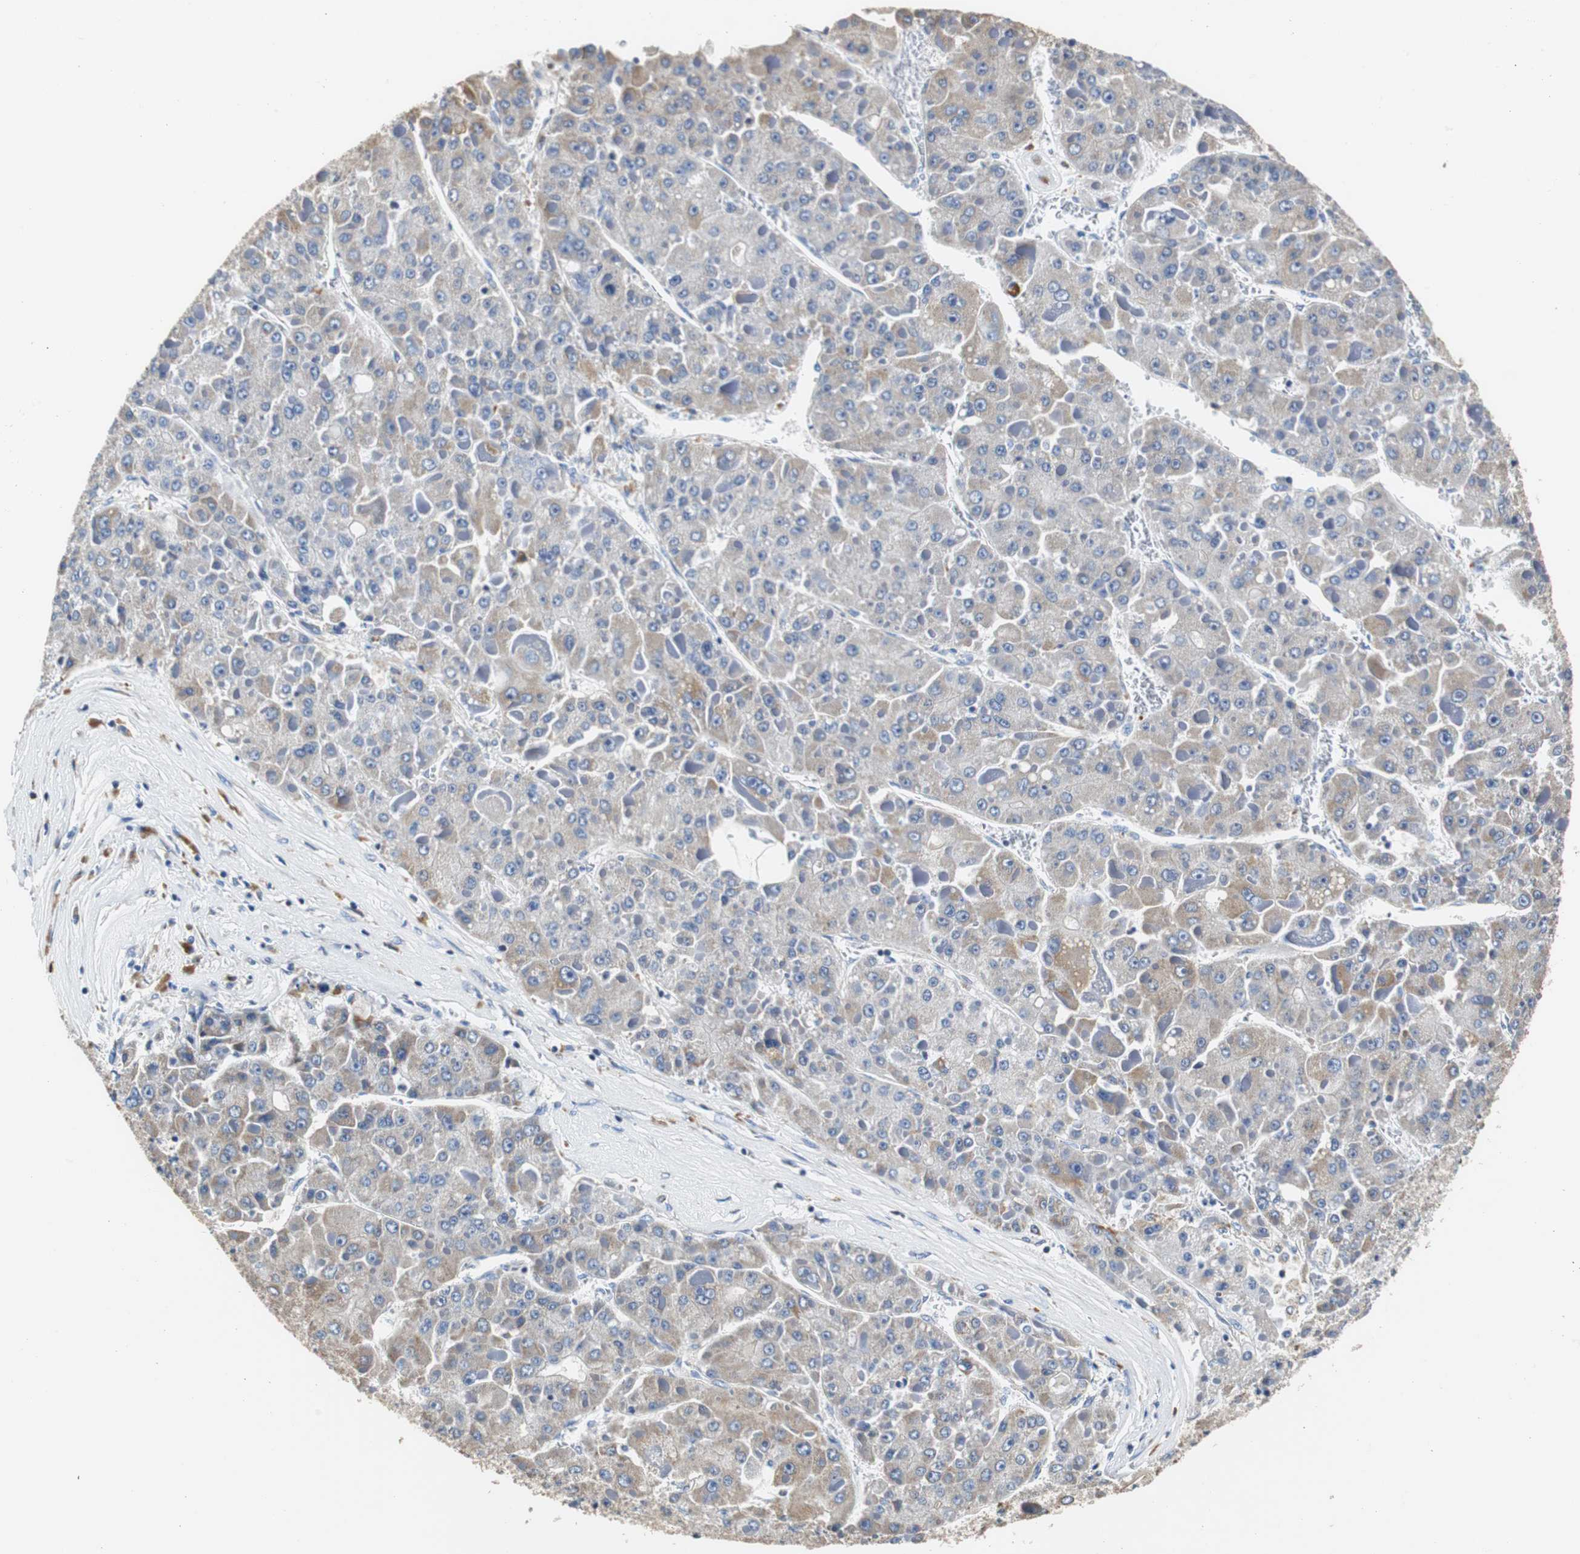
{"staining": {"intensity": "weak", "quantity": "25%-75%", "location": "cytoplasmic/membranous"}, "tissue": "liver cancer", "cell_type": "Tumor cells", "image_type": "cancer", "snomed": [{"axis": "morphology", "description": "Carcinoma, Hepatocellular, NOS"}, {"axis": "topography", "description": "Liver"}], "caption": "The micrograph shows immunohistochemical staining of hepatocellular carcinoma (liver). There is weak cytoplasmic/membranous positivity is identified in about 25%-75% of tumor cells. The staining was performed using DAB (3,3'-diaminobenzidine) to visualize the protein expression in brown, while the nuclei were stained in blue with hematoxylin (Magnification: 20x).", "gene": "PCK1", "patient": {"sex": "female", "age": 73}}